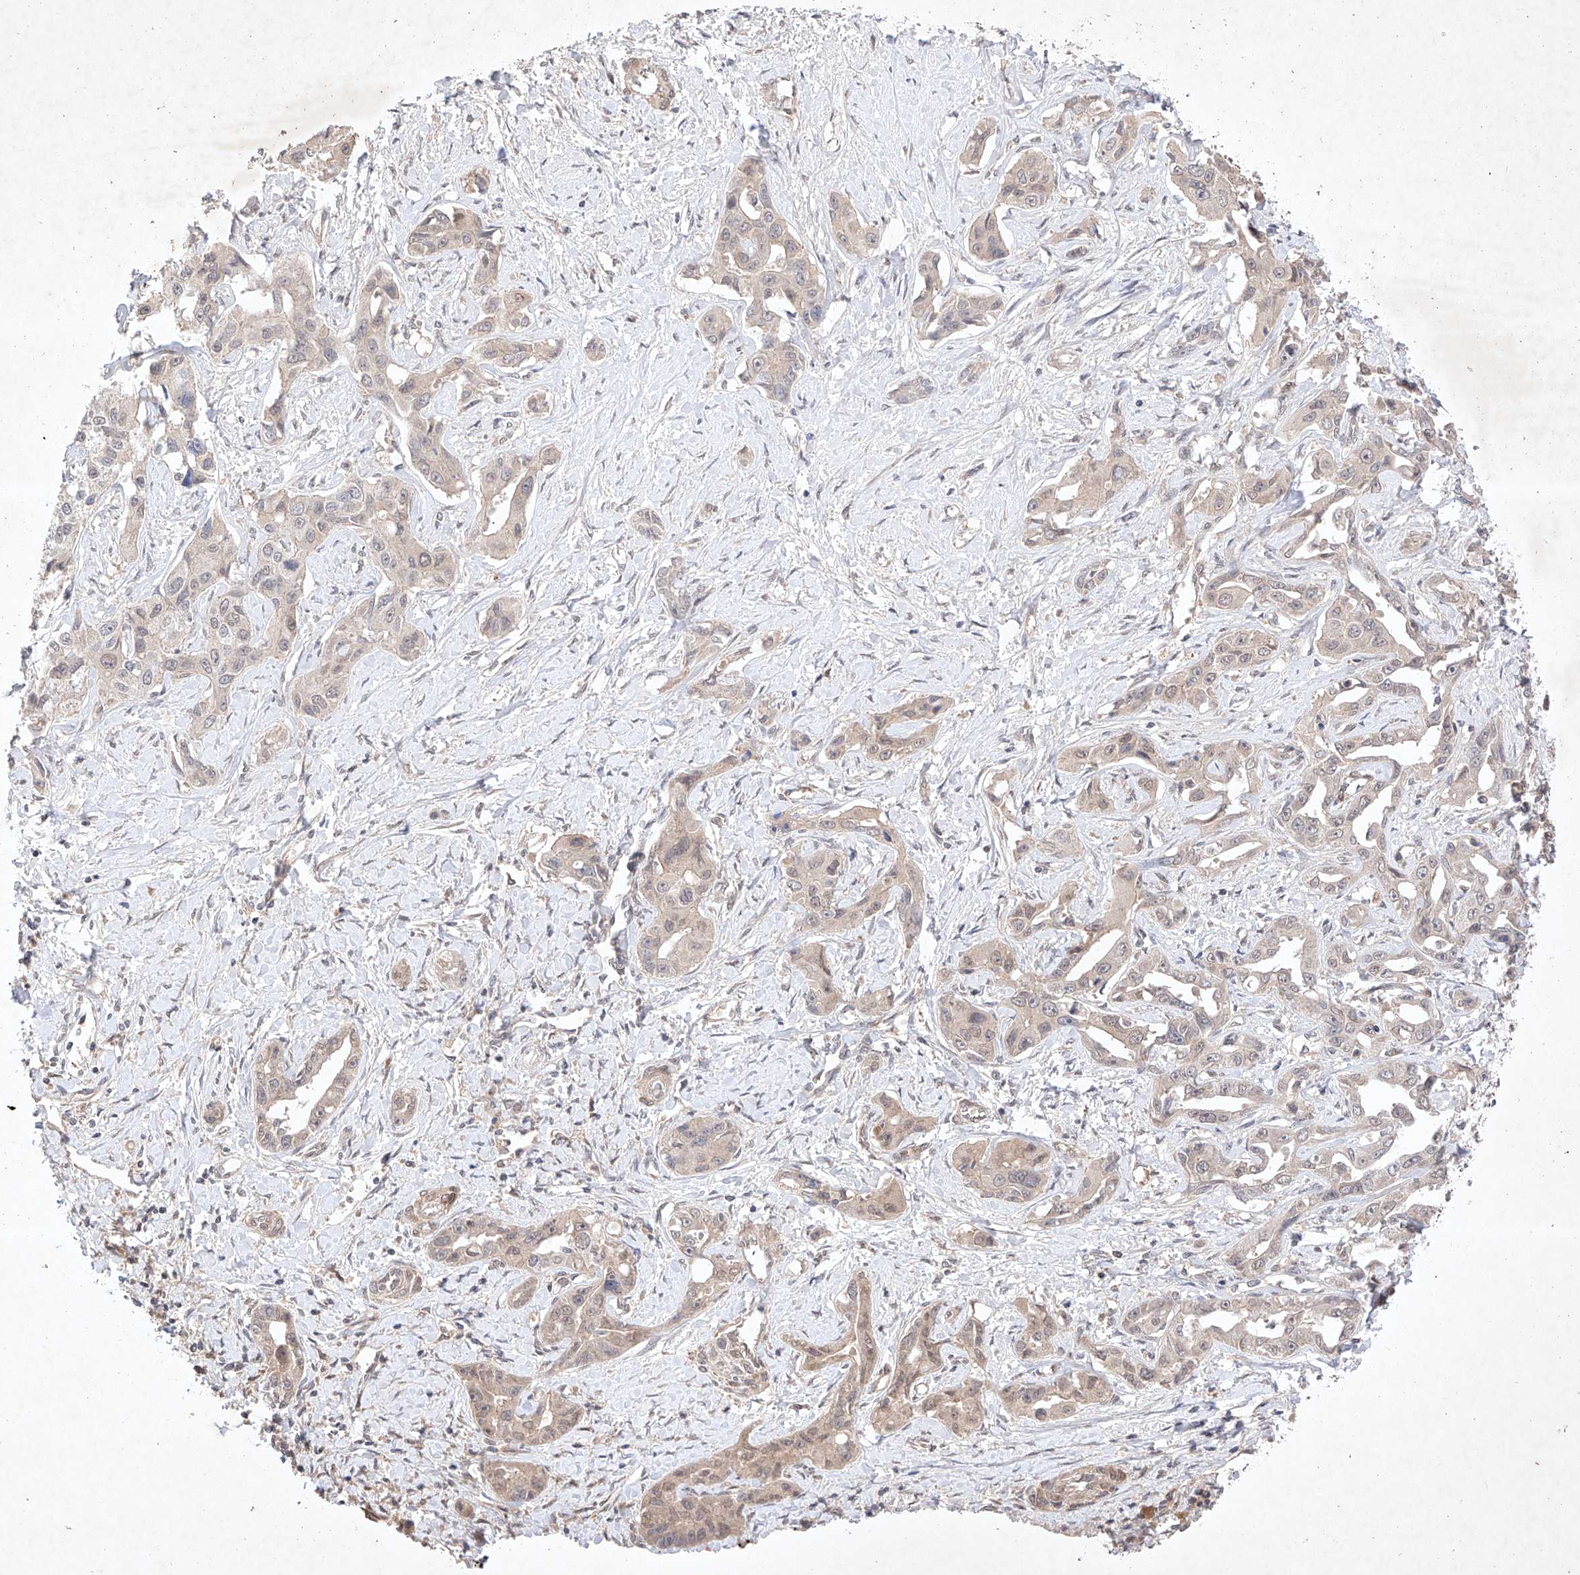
{"staining": {"intensity": "weak", "quantity": "<25%", "location": "cytoplasmic/membranous"}, "tissue": "liver cancer", "cell_type": "Tumor cells", "image_type": "cancer", "snomed": [{"axis": "morphology", "description": "Cholangiocarcinoma"}, {"axis": "topography", "description": "Liver"}], "caption": "This is an immunohistochemistry (IHC) image of human liver cholangiocarcinoma. There is no positivity in tumor cells.", "gene": "ZNF124", "patient": {"sex": "male", "age": 59}}